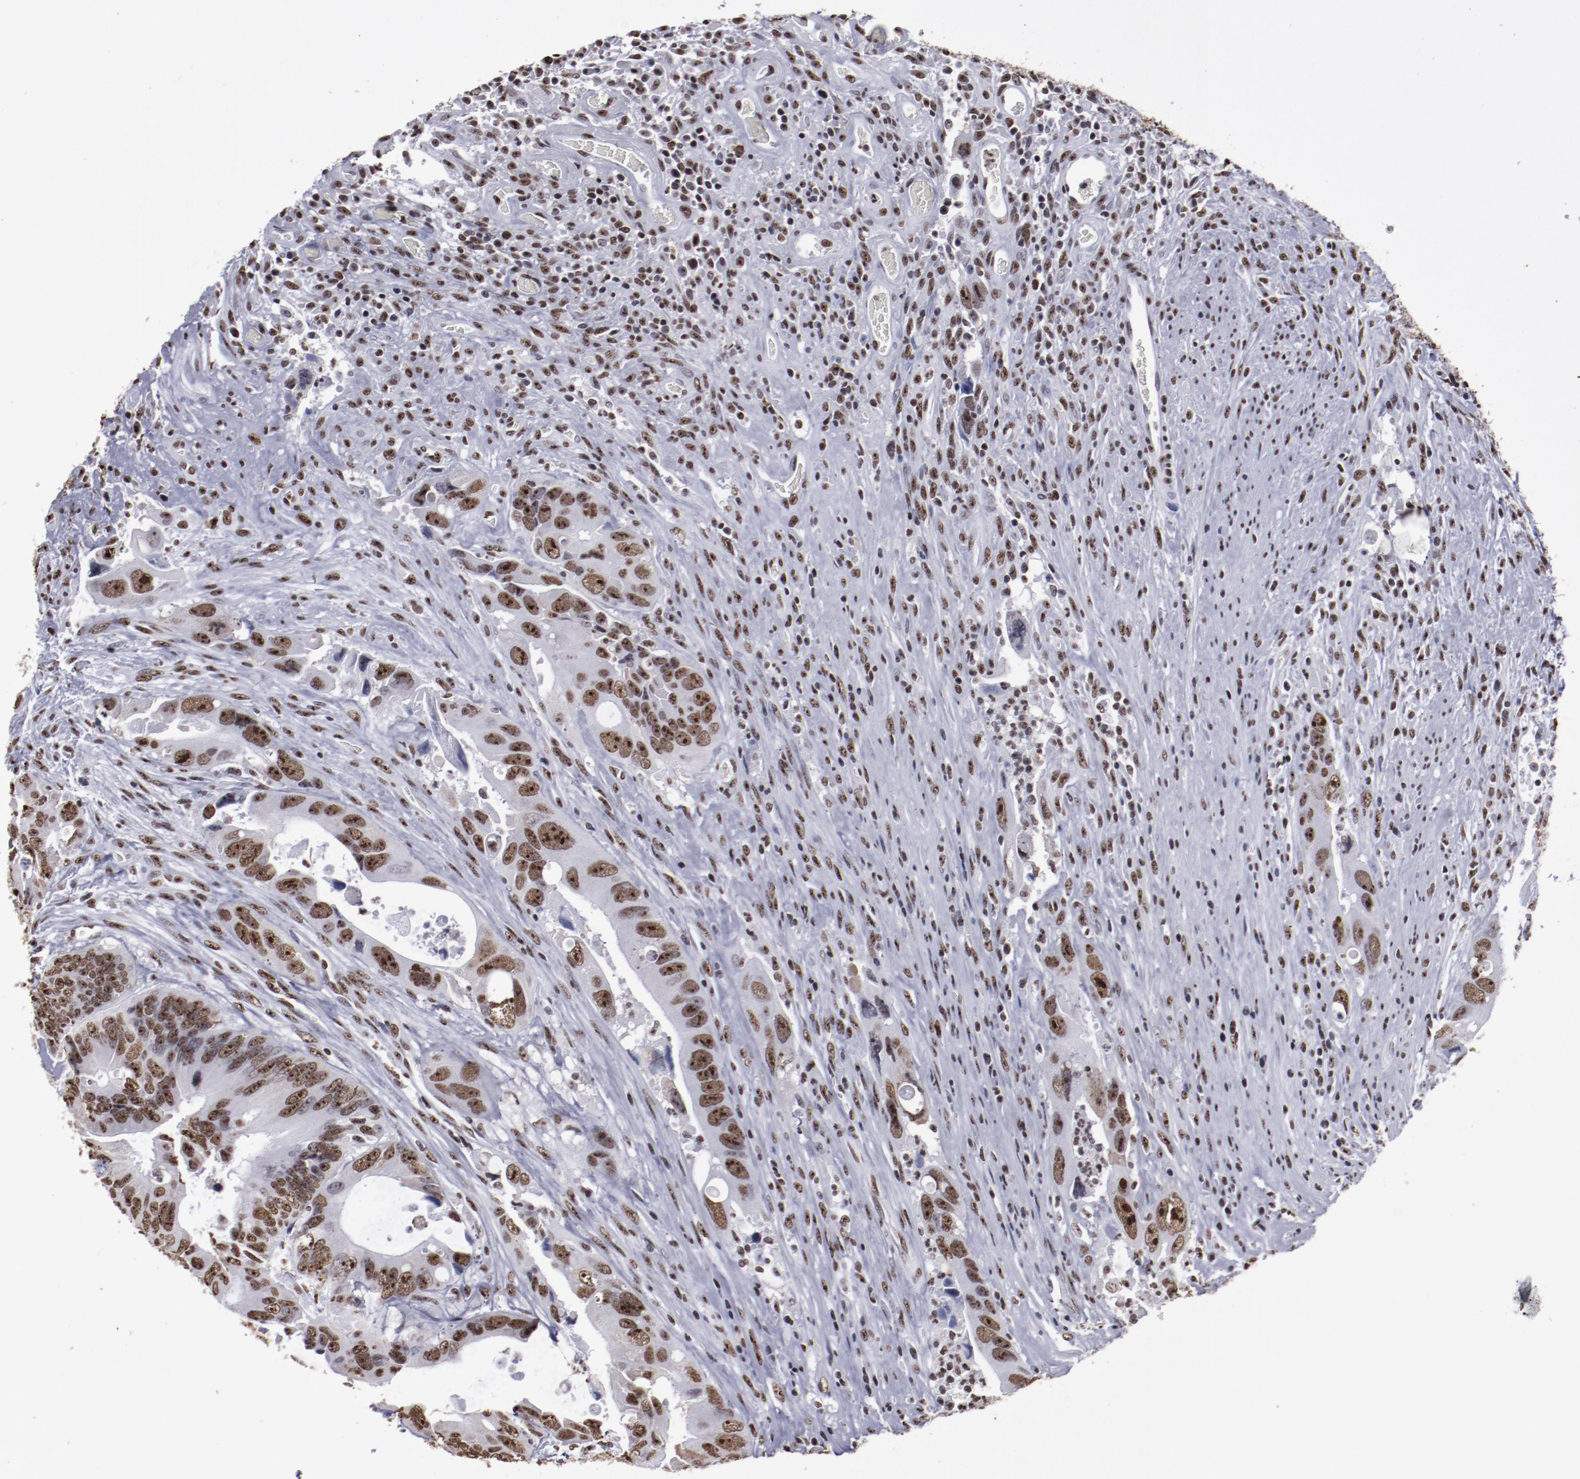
{"staining": {"intensity": "strong", "quantity": ">75%", "location": "nuclear"}, "tissue": "colorectal cancer", "cell_type": "Tumor cells", "image_type": "cancer", "snomed": [{"axis": "morphology", "description": "Adenocarcinoma, NOS"}, {"axis": "topography", "description": "Rectum"}], "caption": "Strong nuclear protein staining is appreciated in about >75% of tumor cells in colorectal adenocarcinoma. Using DAB (brown) and hematoxylin (blue) stains, captured at high magnification using brightfield microscopy.", "gene": "HNRNPA2B1", "patient": {"sex": "male", "age": 70}}